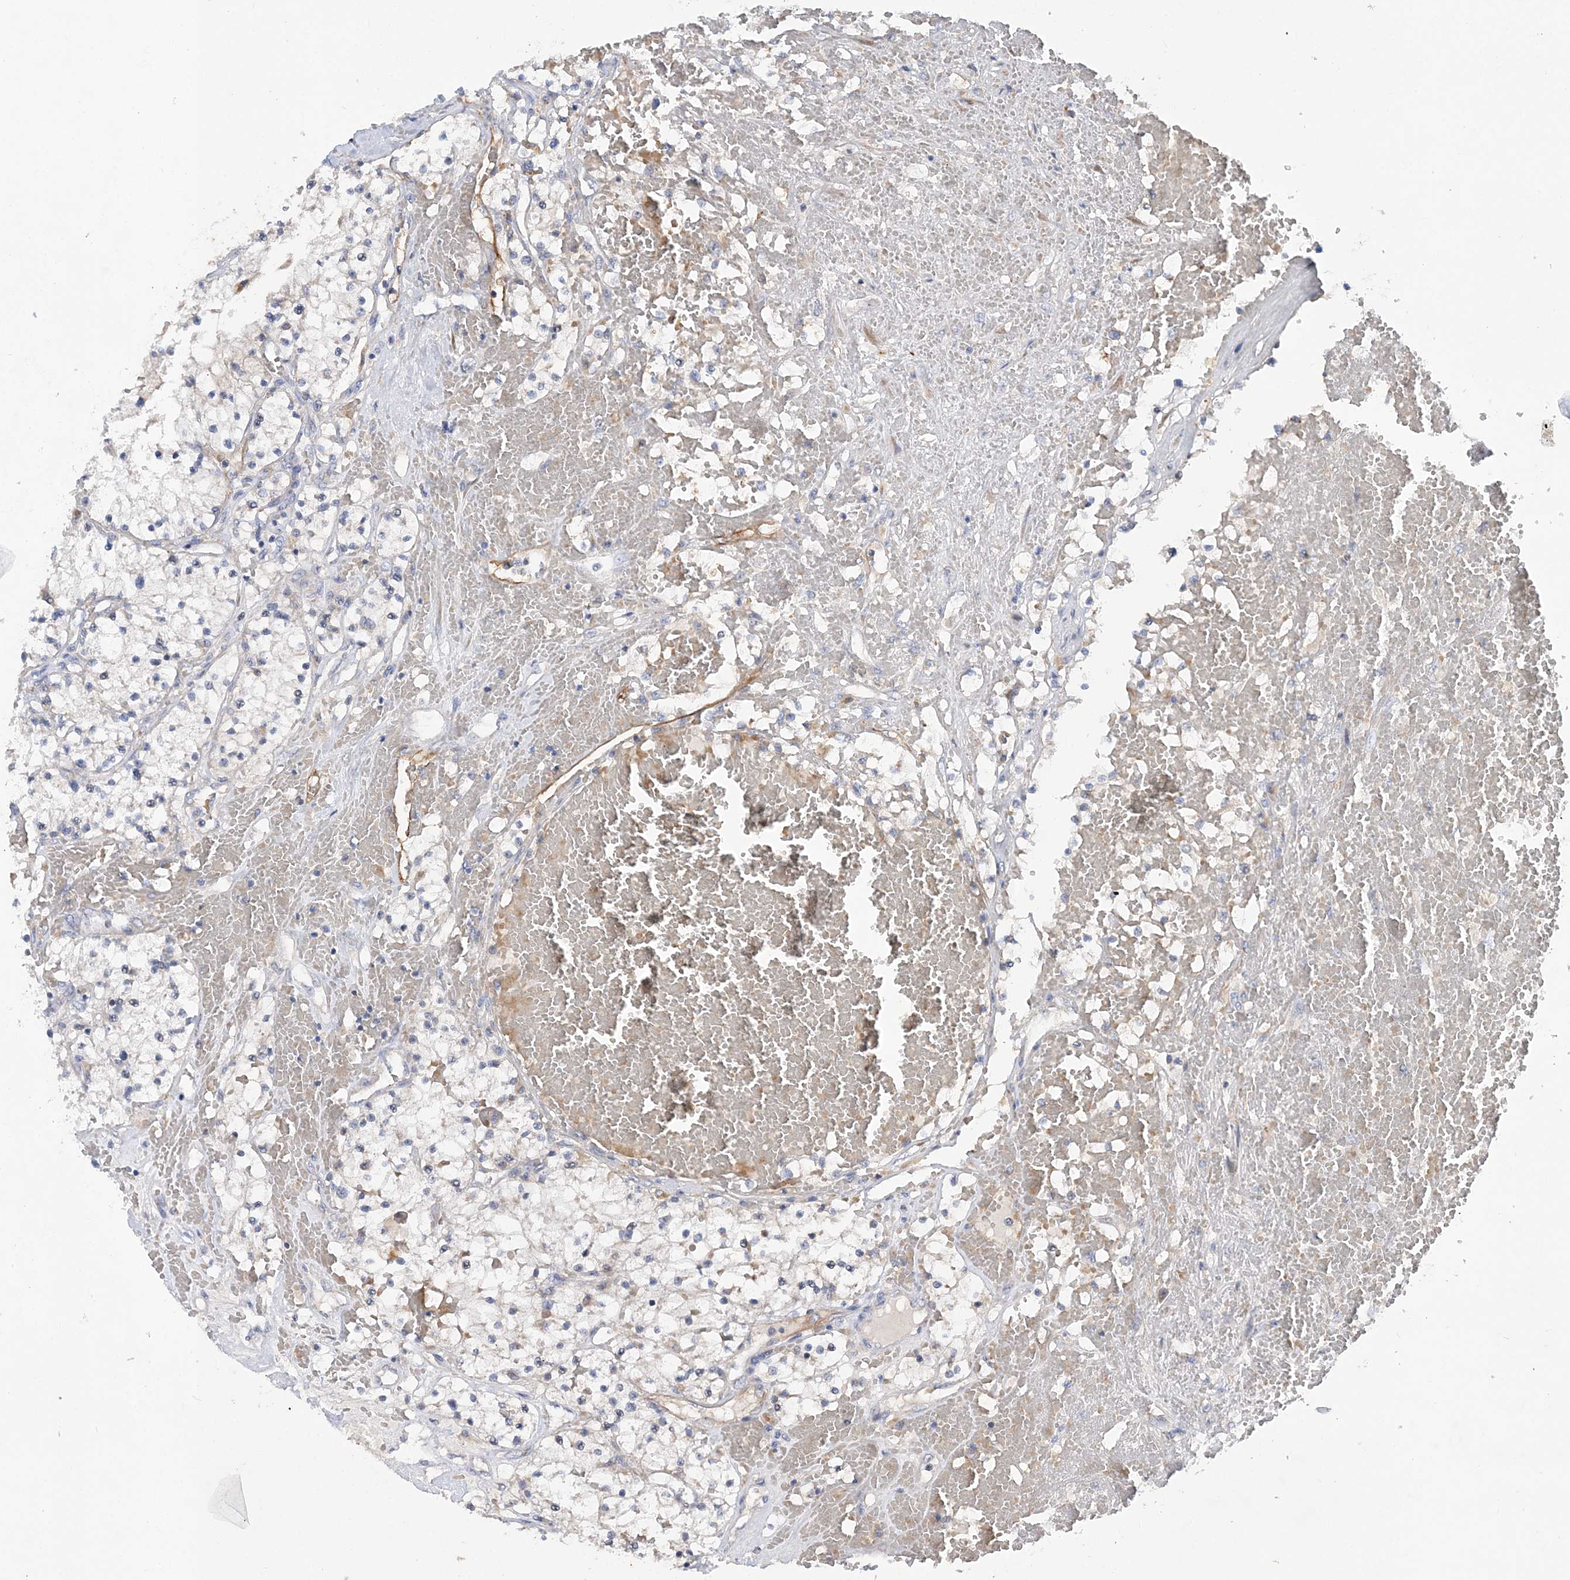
{"staining": {"intensity": "negative", "quantity": "none", "location": "none"}, "tissue": "renal cancer", "cell_type": "Tumor cells", "image_type": "cancer", "snomed": [{"axis": "morphology", "description": "Normal tissue, NOS"}, {"axis": "morphology", "description": "Adenocarcinoma, NOS"}, {"axis": "topography", "description": "Kidney"}], "caption": "Photomicrograph shows no protein positivity in tumor cells of renal cancer (adenocarcinoma) tissue. Brightfield microscopy of IHC stained with DAB (3,3'-diaminobenzidine) (brown) and hematoxylin (blue), captured at high magnification.", "gene": "TRAPPC13", "patient": {"sex": "male", "age": 68}}